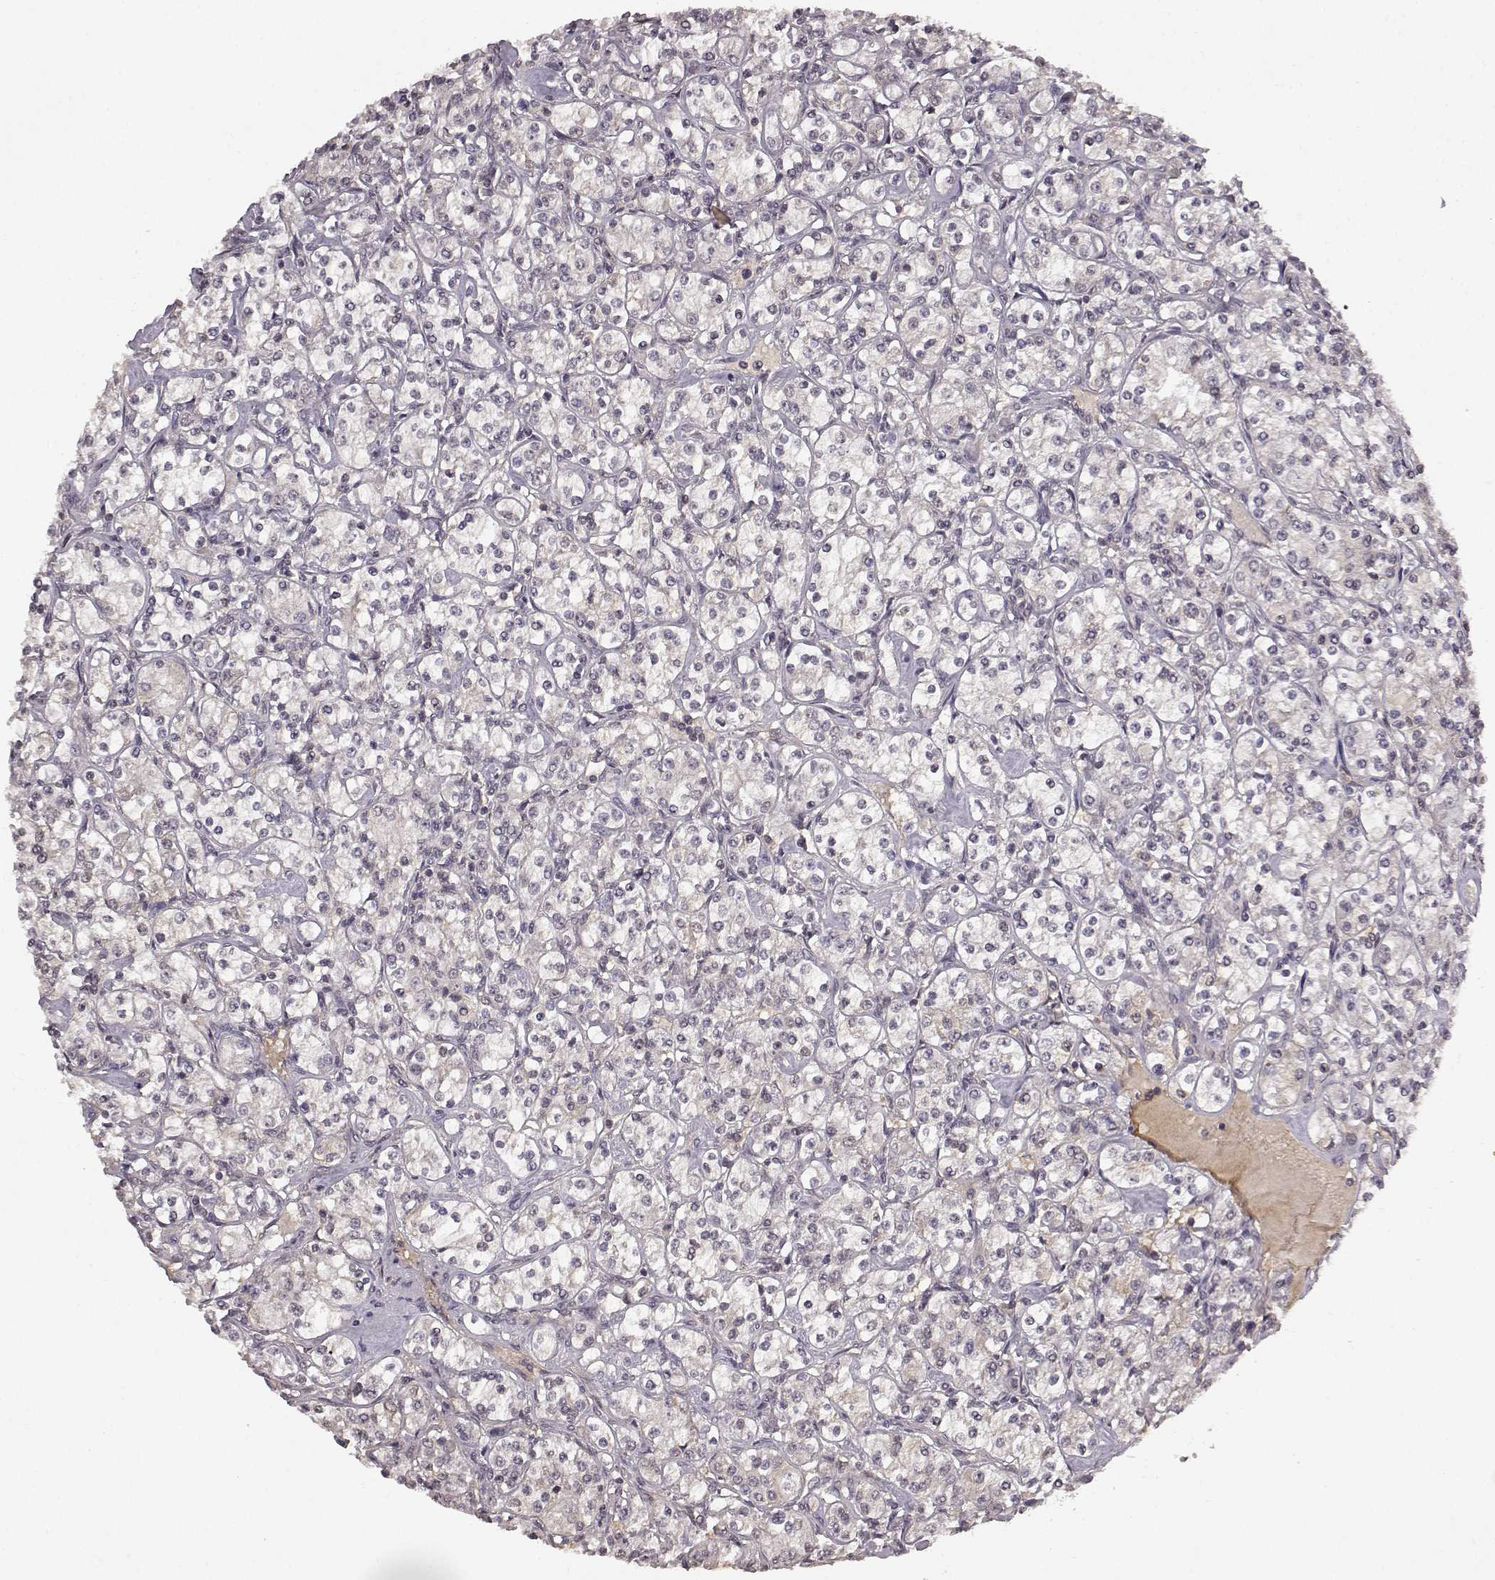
{"staining": {"intensity": "weak", "quantity": "25%-75%", "location": "cytoplasmic/membranous"}, "tissue": "renal cancer", "cell_type": "Tumor cells", "image_type": "cancer", "snomed": [{"axis": "morphology", "description": "Adenocarcinoma, NOS"}, {"axis": "topography", "description": "Kidney"}], "caption": "The immunohistochemical stain highlights weak cytoplasmic/membranous expression in tumor cells of renal adenocarcinoma tissue. The protein is shown in brown color, while the nuclei are stained blue.", "gene": "NTRK2", "patient": {"sex": "male", "age": 77}}